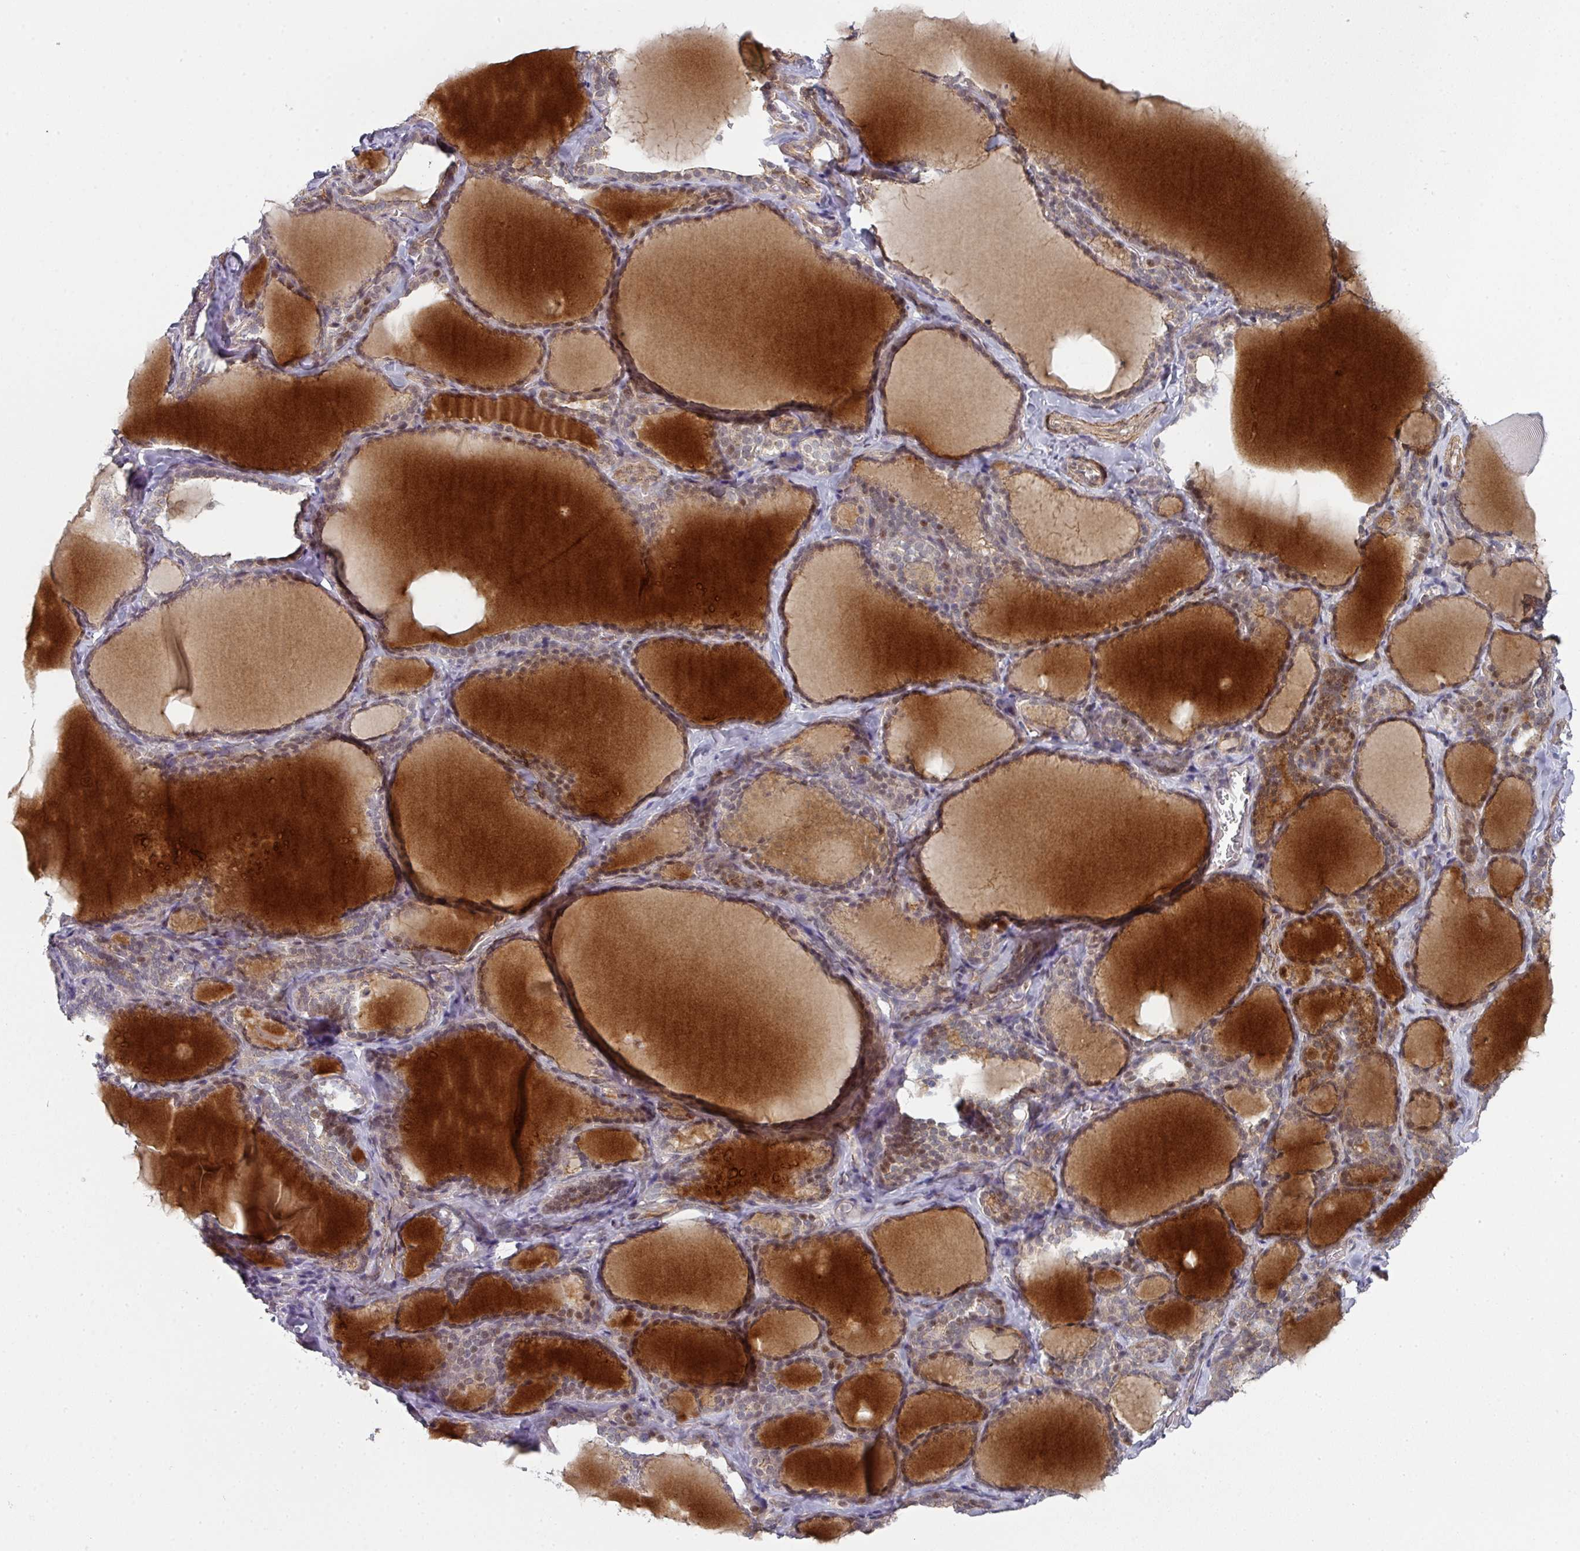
{"staining": {"intensity": "moderate", "quantity": "25%-75%", "location": "cytoplasmic/membranous,nuclear"}, "tissue": "thyroid gland", "cell_type": "Glandular cells", "image_type": "normal", "snomed": [{"axis": "morphology", "description": "Normal tissue, NOS"}, {"axis": "topography", "description": "Thyroid gland"}], "caption": "High-magnification brightfield microscopy of normal thyroid gland stained with DAB (brown) and counterstained with hematoxylin (blue). glandular cells exhibit moderate cytoplasmic/membranous,nuclear staining is appreciated in approximately25%-75% of cells. Immunohistochemistry stains the protein of interest in brown and the nuclei are stained blue.", "gene": "TMCC1", "patient": {"sex": "female", "age": 31}}